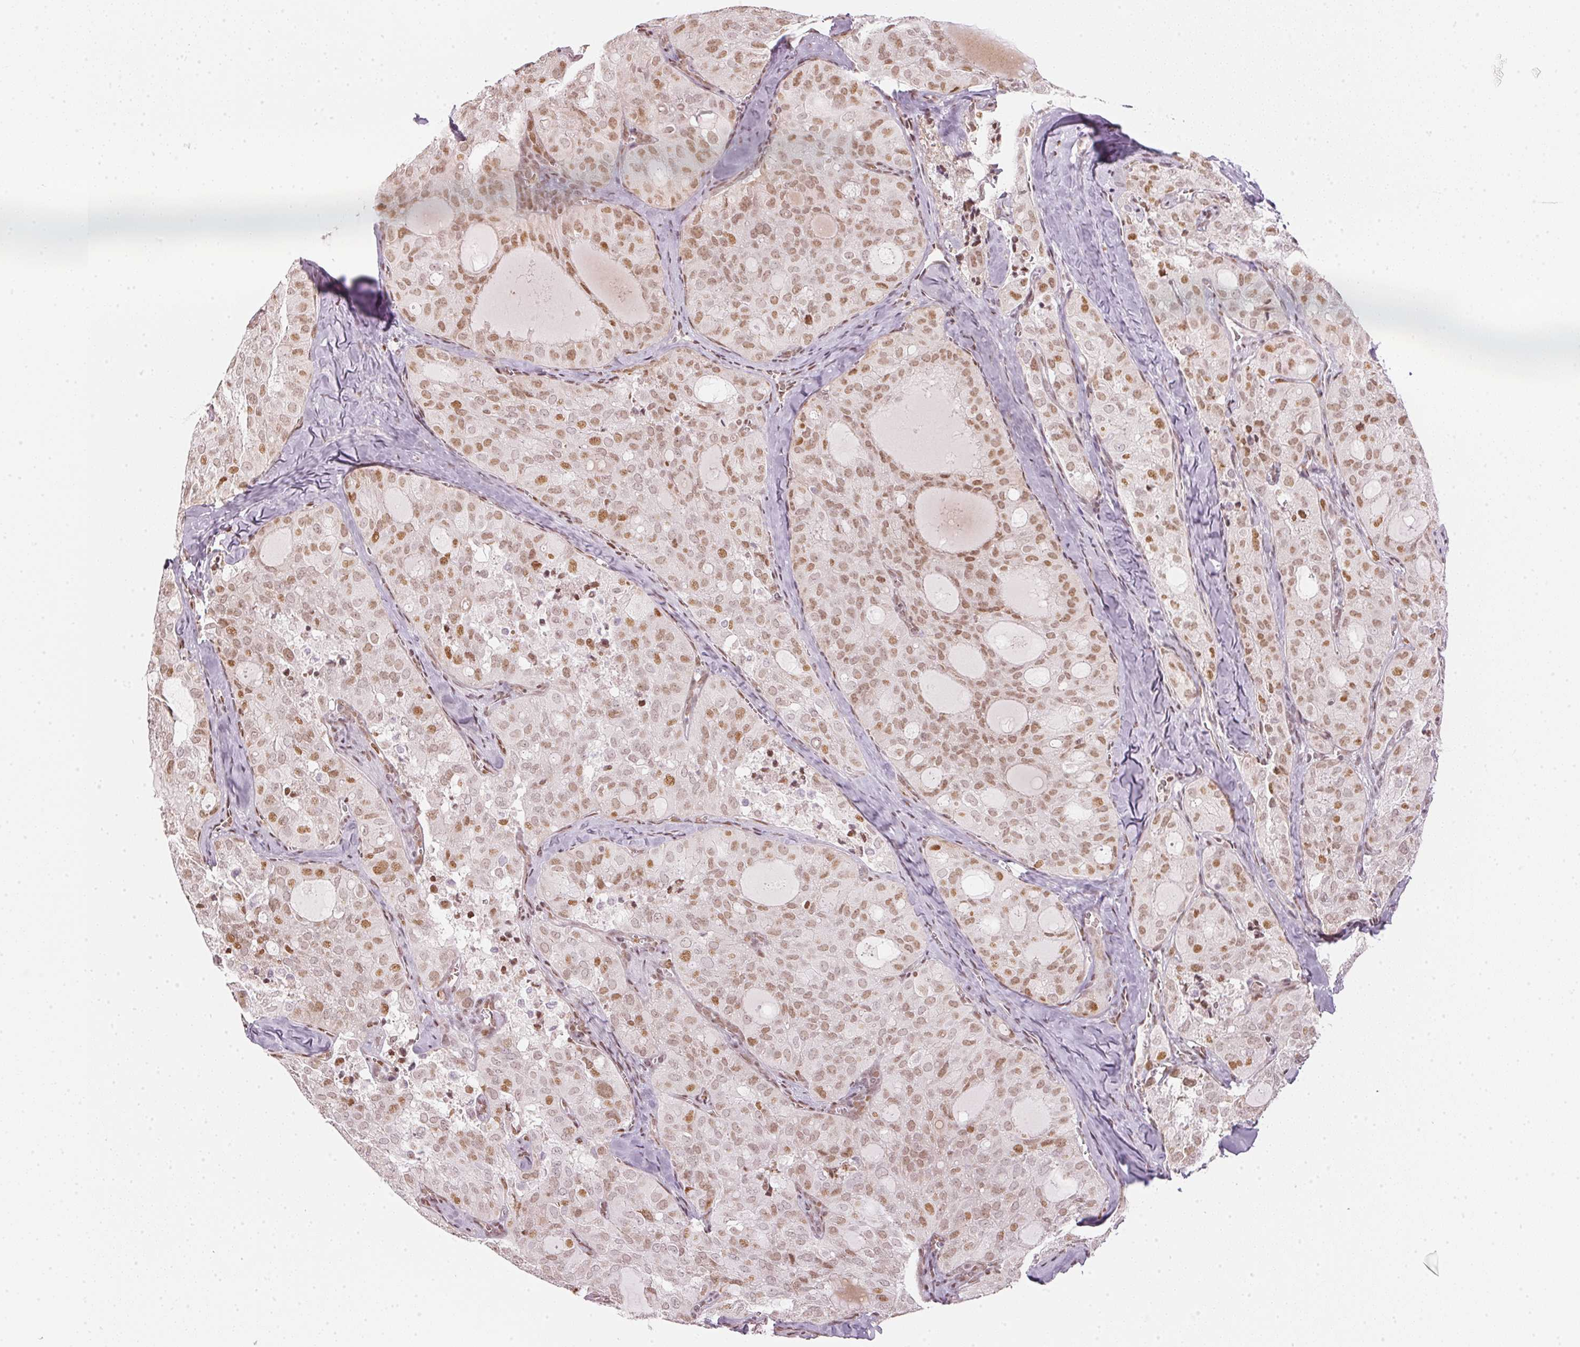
{"staining": {"intensity": "moderate", "quantity": "25%-75%", "location": "nuclear"}, "tissue": "thyroid cancer", "cell_type": "Tumor cells", "image_type": "cancer", "snomed": [{"axis": "morphology", "description": "Follicular adenoma carcinoma, NOS"}, {"axis": "topography", "description": "Thyroid gland"}], "caption": "Follicular adenoma carcinoma (thyroid) stained with DAB (3,3'-diaminobenzidine) immunohistochemistry (IHC) reveals medium levels of moderate nuclear positivity in approximately 25%-75% of tumor cells.", "gene": "KAT6A", "patient": {"sex": "male", "age": 75}}